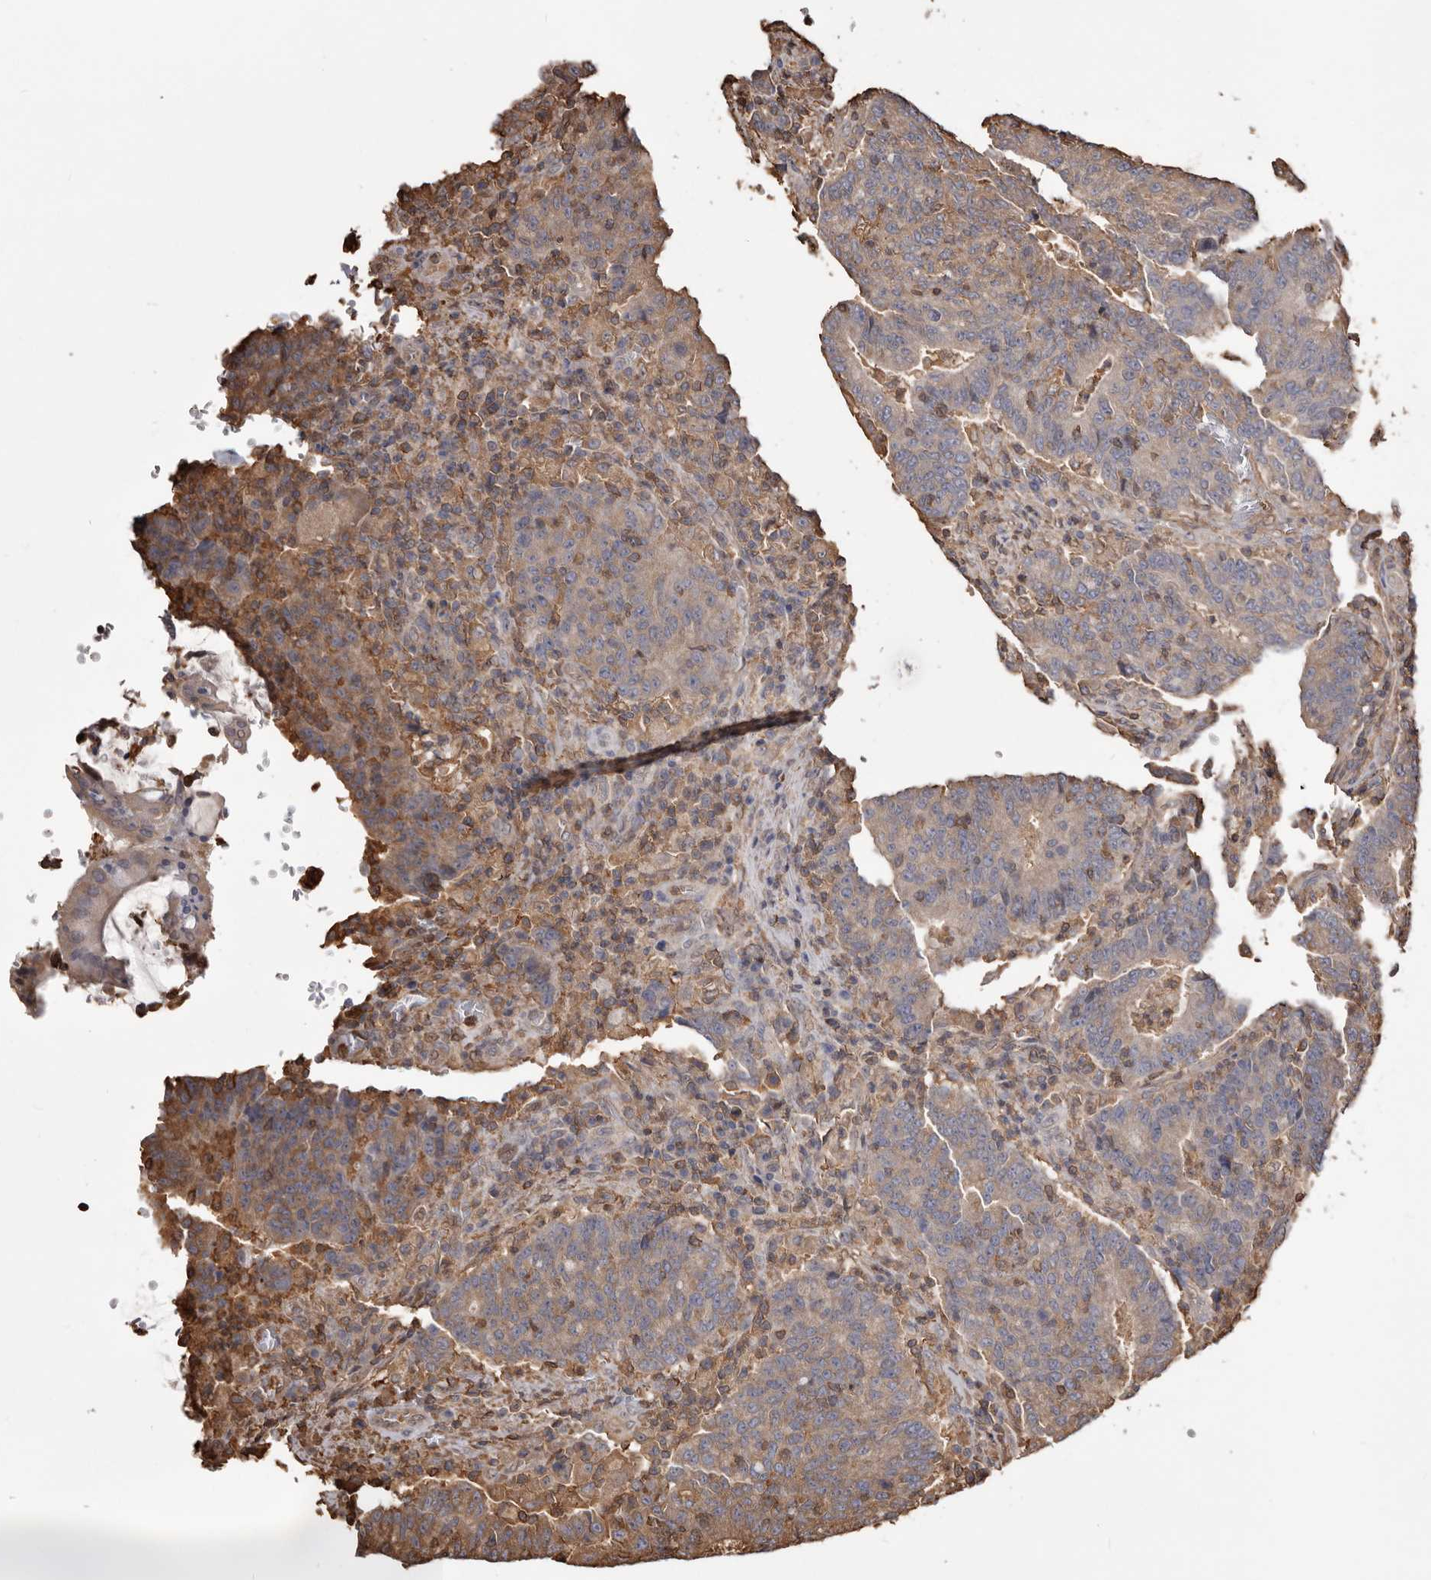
{"staining": {"intensity": "moderate", "quantity": "25%-75%", "location": "cytoplasmic/membranous"}, "tissue": "colorectal cancer", "cell_type": "Tumor cells", "image_type": "cancer", "snomed": [{"axis": "morphology", "description": "Adenocarcinoma, NOS"}, {"axis": "topography", "description": "Colon"}], "caption": "Immunohistochemical staining of adenocarcinoma (colorectal) exhibits moderate cytoplasmic/membranous protein staining in approximately 25%-75% of tumor cells. (brown staining indicates protein expression, while blue staining denotes nuclei).", "gene": "PKM", "patient": {"sex": "female", "age": 75}}